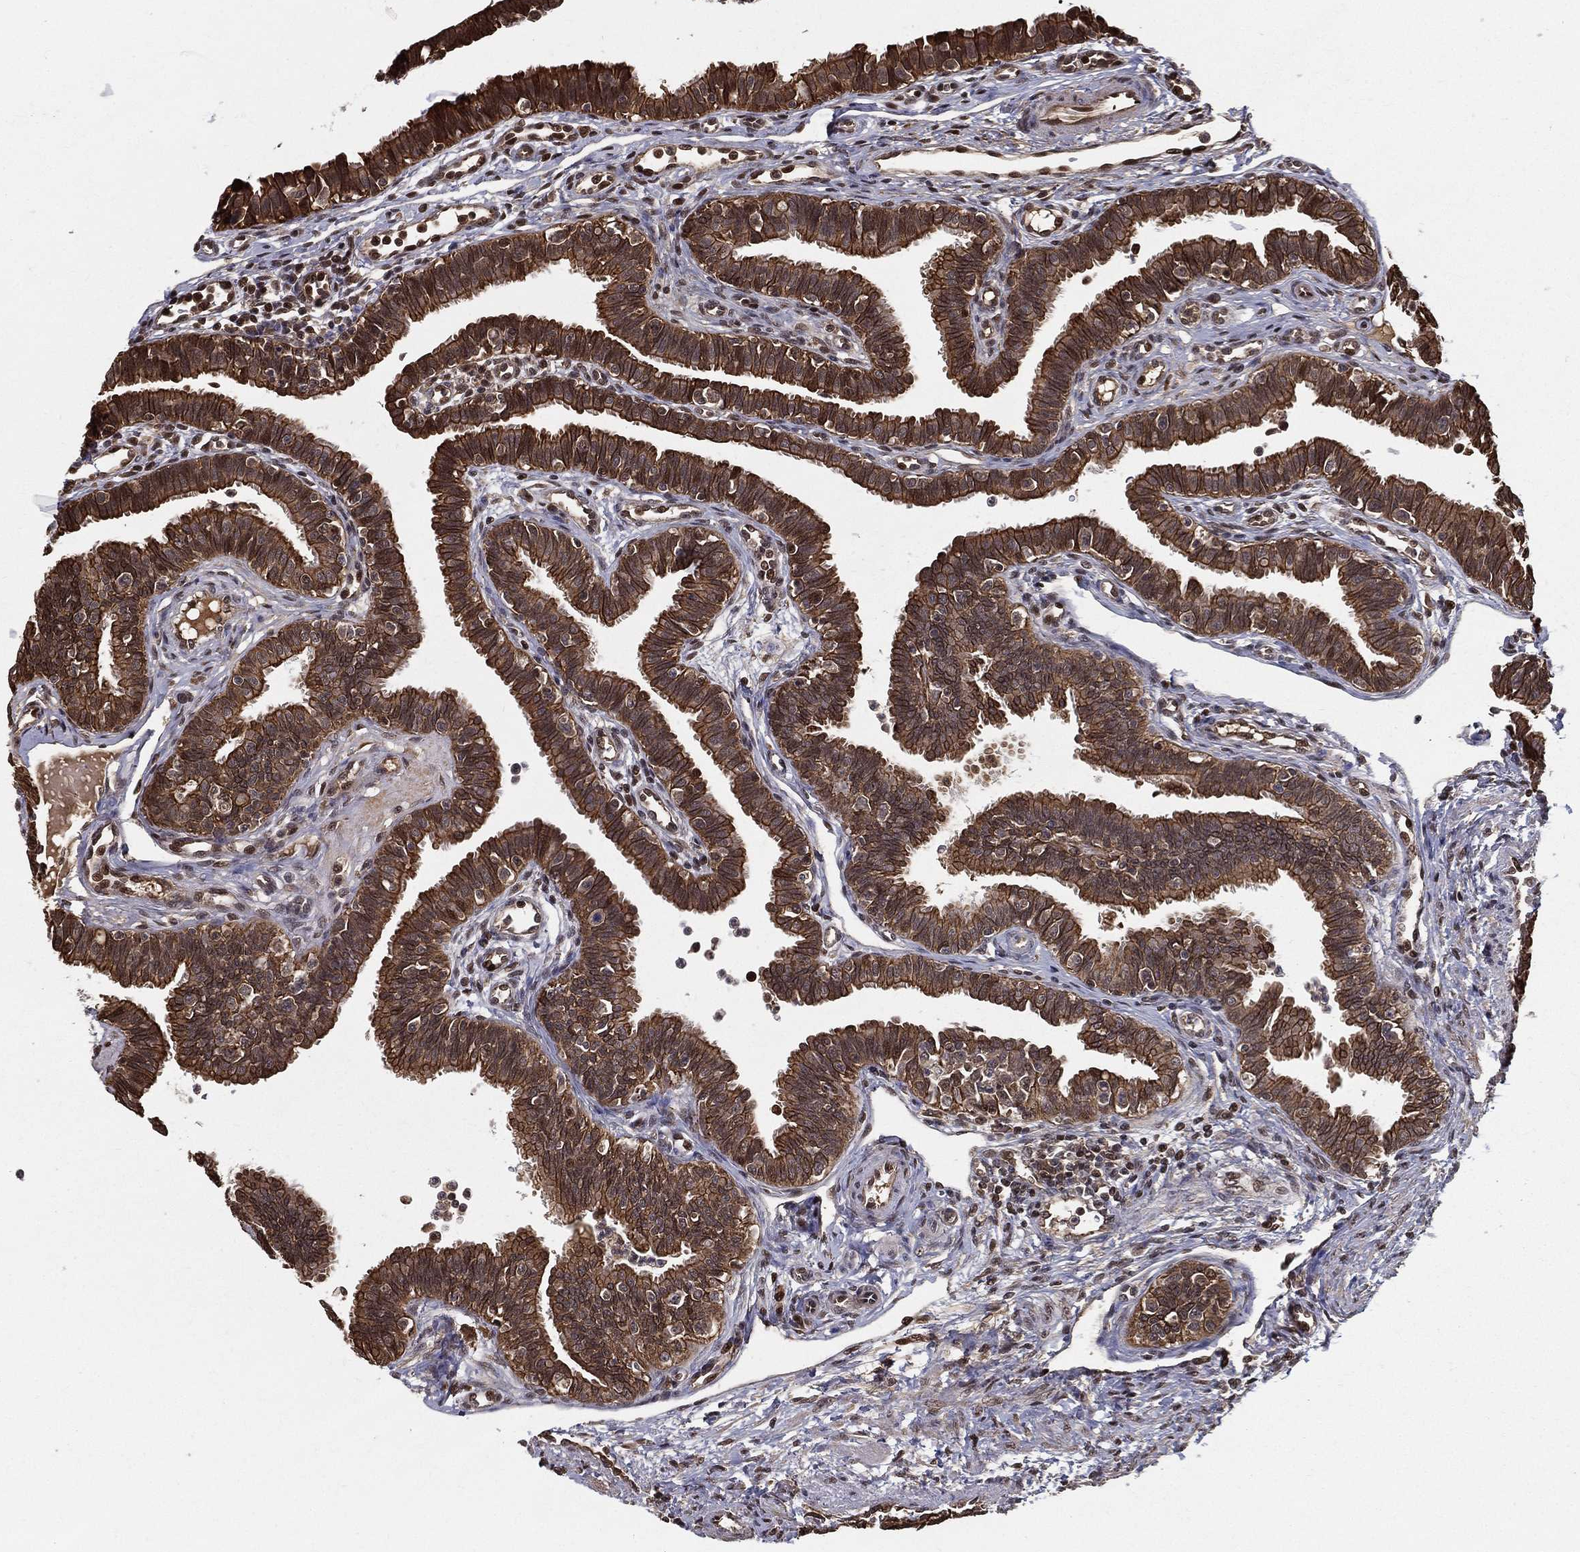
{"staining": {"intensity": "strong", "quantity": ">75%", "location": "cytoplasmic/membranous"}, "tissue": "fallopian tube", "cell_type": "Glandular cells", "image_type": "normal", "snomed": [{"axis": "morphology", "description": "Normal tissue, NOS"}, {"axis": "topography", "description": "Fallopian tube"}], "caption": "Strong cytoplasmic/membranous protein staining is seen in approximately >75% of glandular cells in fallopian tube.", "gene": "SLC6A6", "patient": {"sex": "female", "age": 36}}